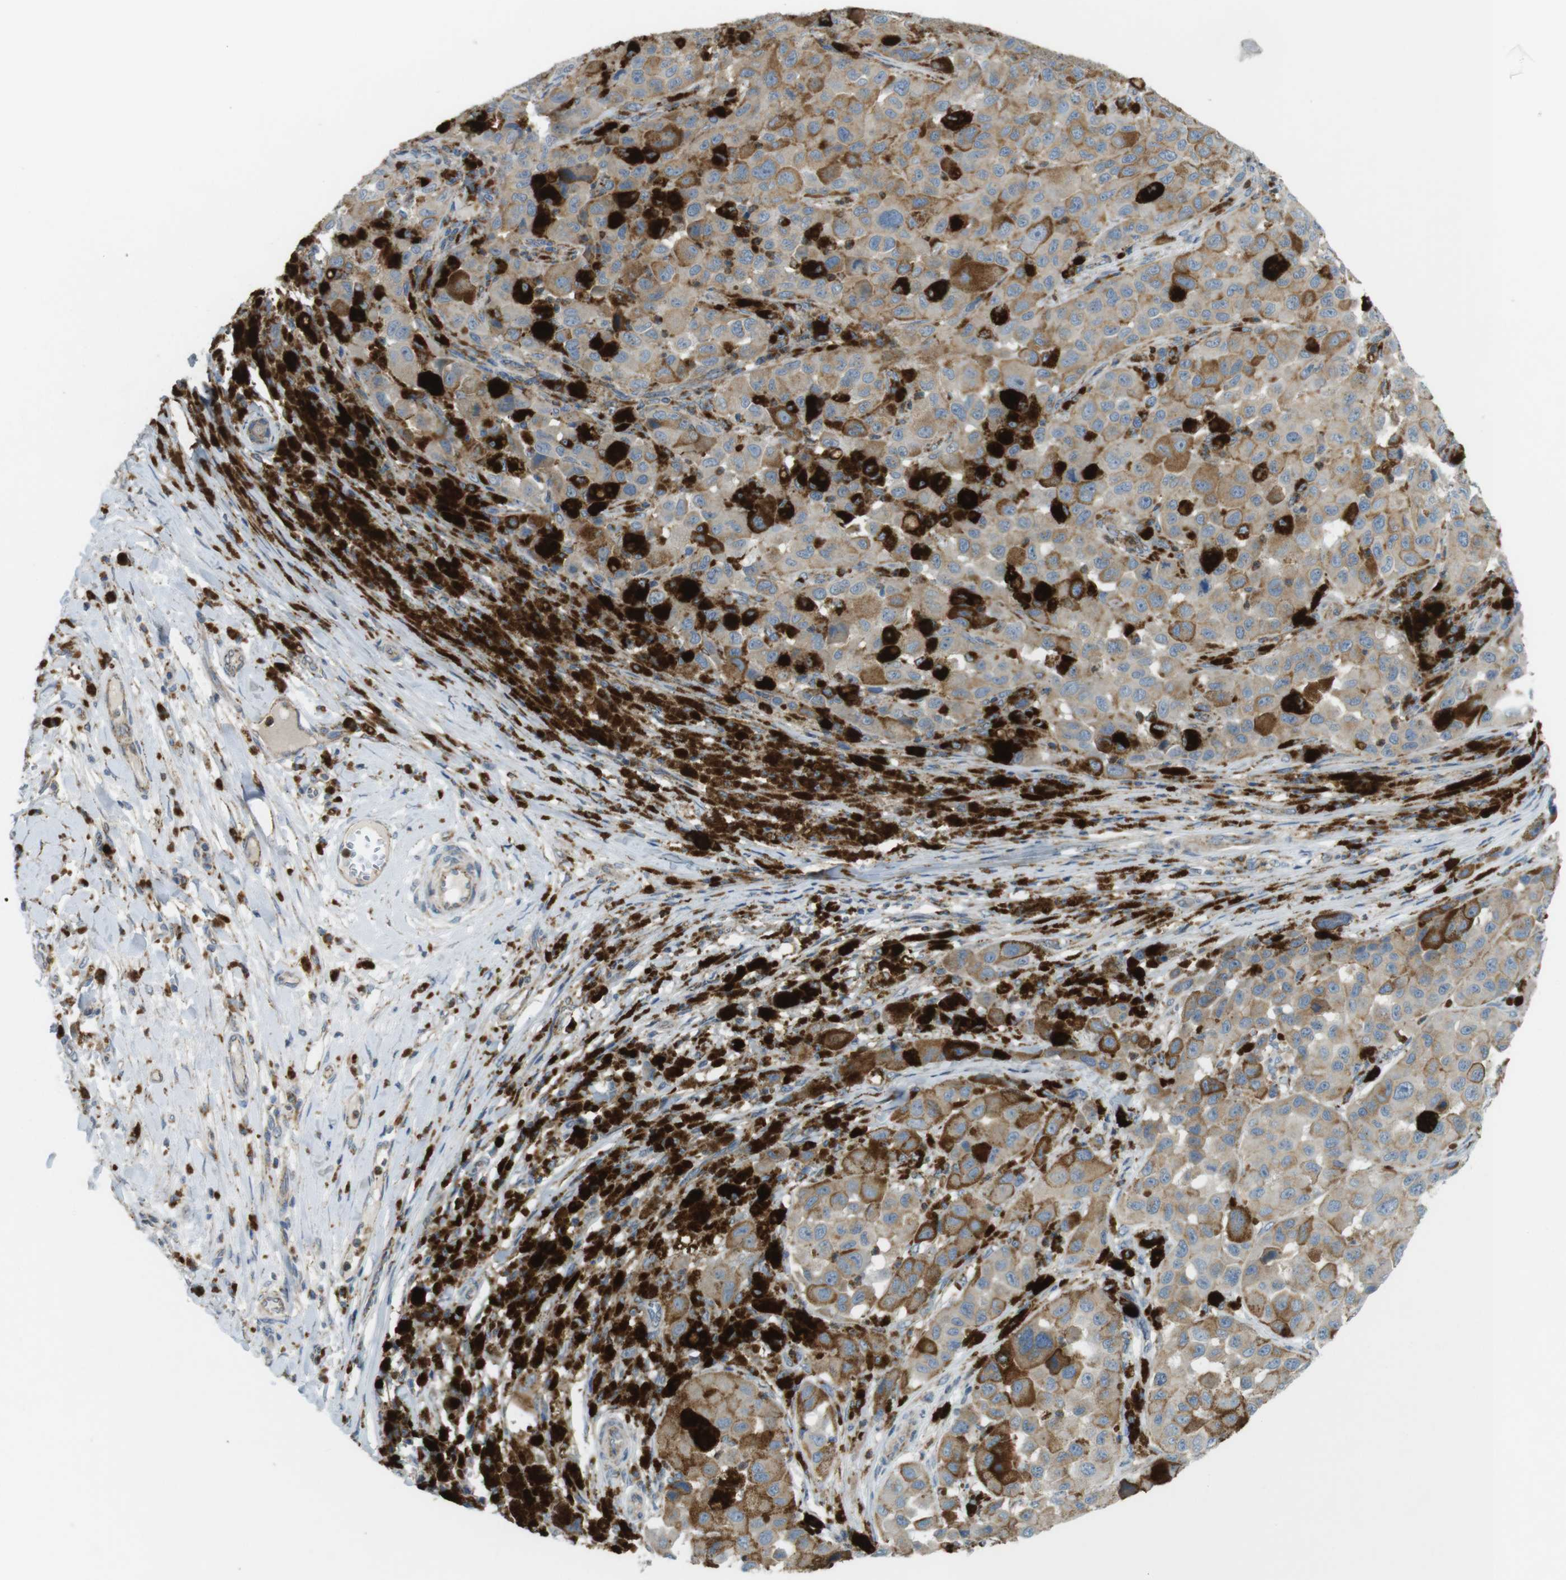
{"staining": {"intensity": "weak", "quantity": ">75%", "location": "cytoplasmic/membranous"}, "tissue": "melanoma", "cell_type": "Tumor cells", "image_type": "cancer", "snomed": [{"axis": "morphology", "description": "Malignant melanoma, NOS"}, {"axis": "topography", "description": "Skin"}], "caption": "IHC of malignant melanoma displays low levels of weak cytoplasmic/membranous positivity in about >75% of tumor cells. (Stains: DAB (3,3'-diaminobenzidine) in brown, nuclei in blue, Microscopy: brightfield microscopy at high magnification).", "gene": "LAMP1", "patient": {"sex": "male", "age": 96}}